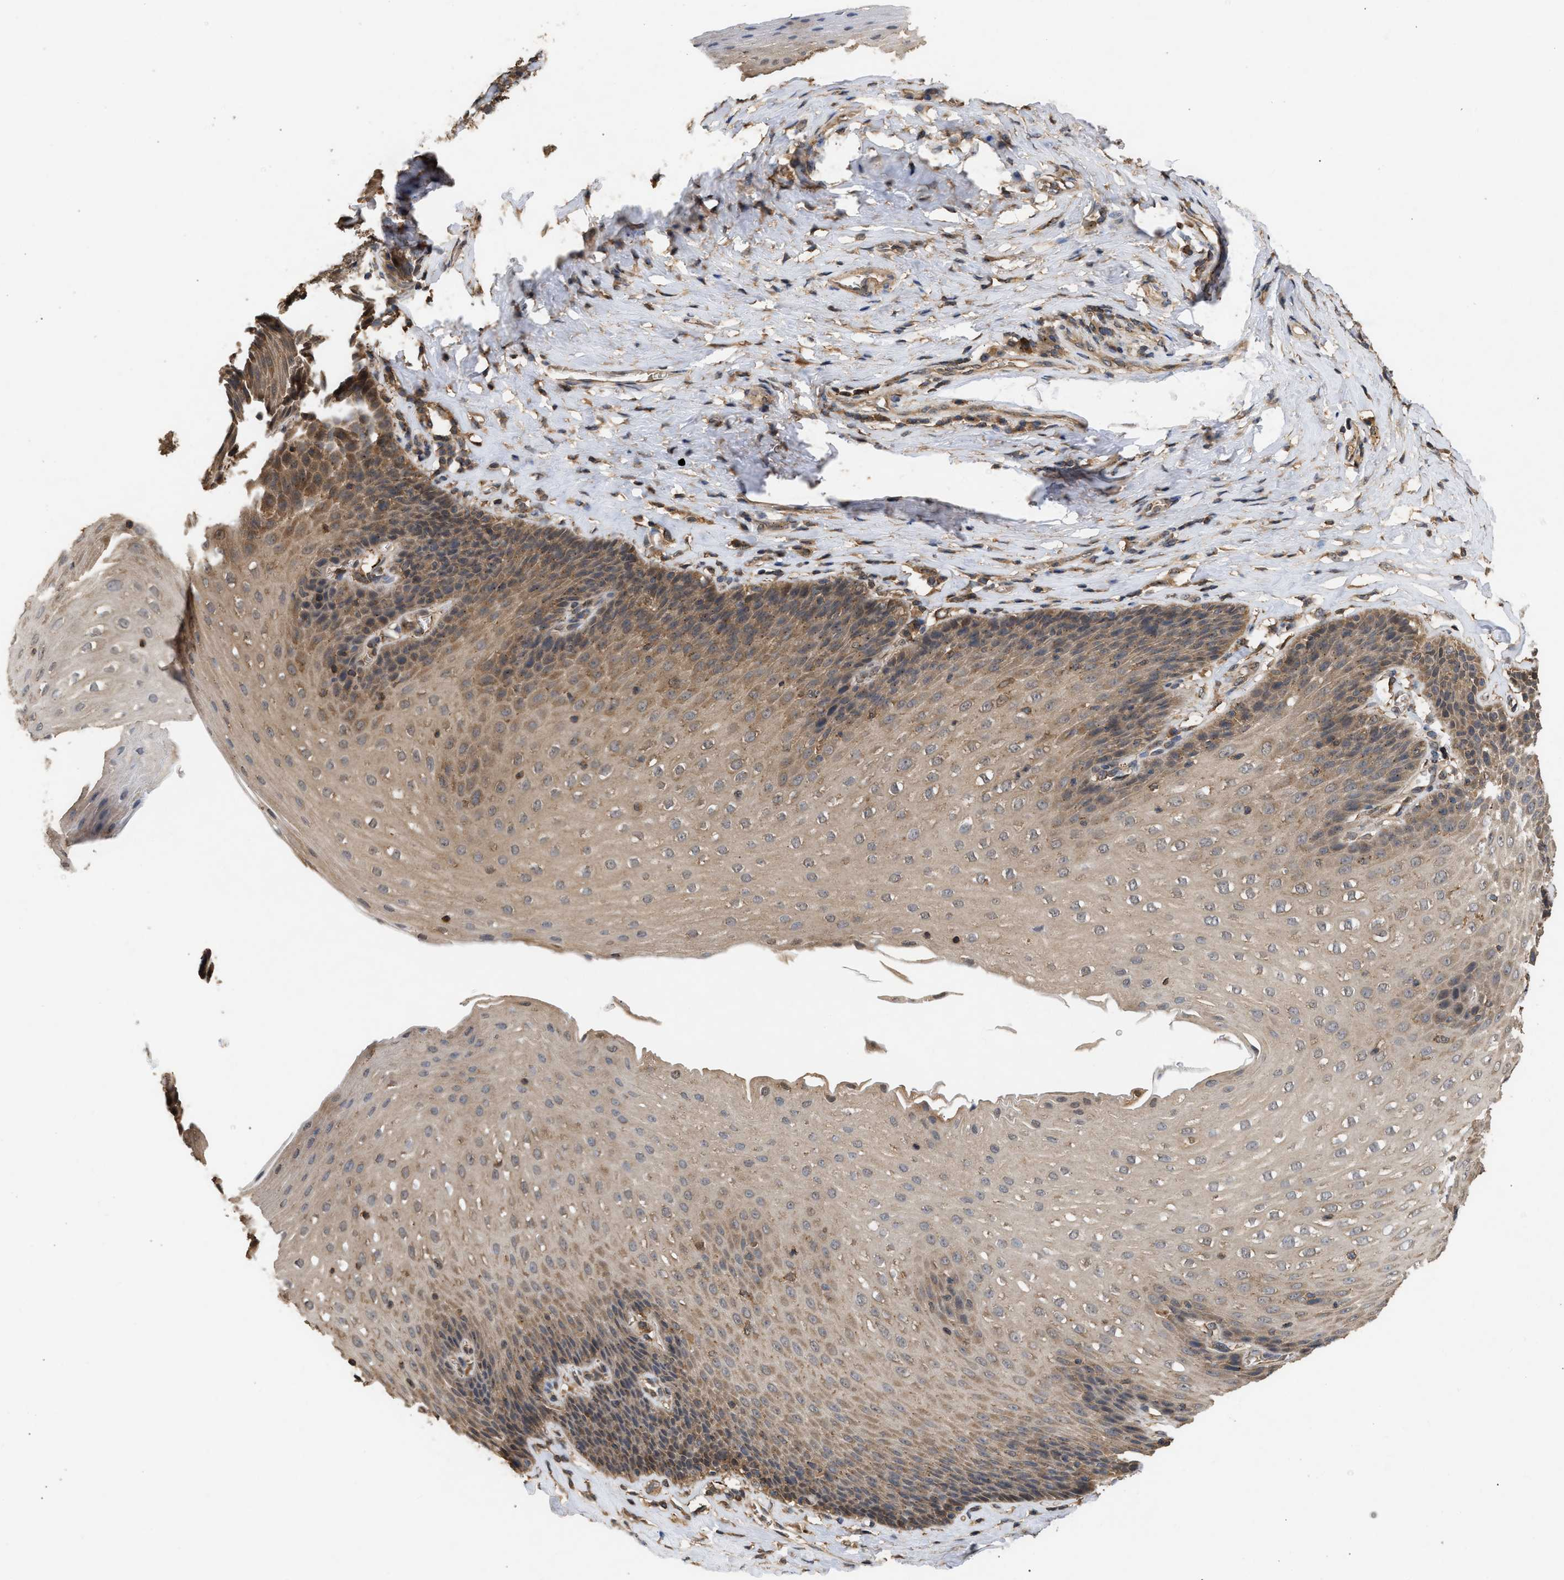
{"staining": {"intensity": "moderate", "quantity": "25%-75%", "location": "cytoplasmic/membranous"}, "tissue": "esophagus", "cell_type": "Squamous epithelial cells", "image_type": "normal", "snomed": [{"axis": "morphology", "description": "Normal tissue, NOS"}, {"axis": "topography", "description": "Esophagus"}], "caption": "A brown stain labels moderate cytoplasmic/membranous staining of a protein in squamous epithelial cells of normal esophagus. (Stains: DAB in brown, nuclei in blue, Microscopy: brightfield microscopy at high magnification).", "gene": "FITM1", "patient": {"sex": "female", "age": 61}}